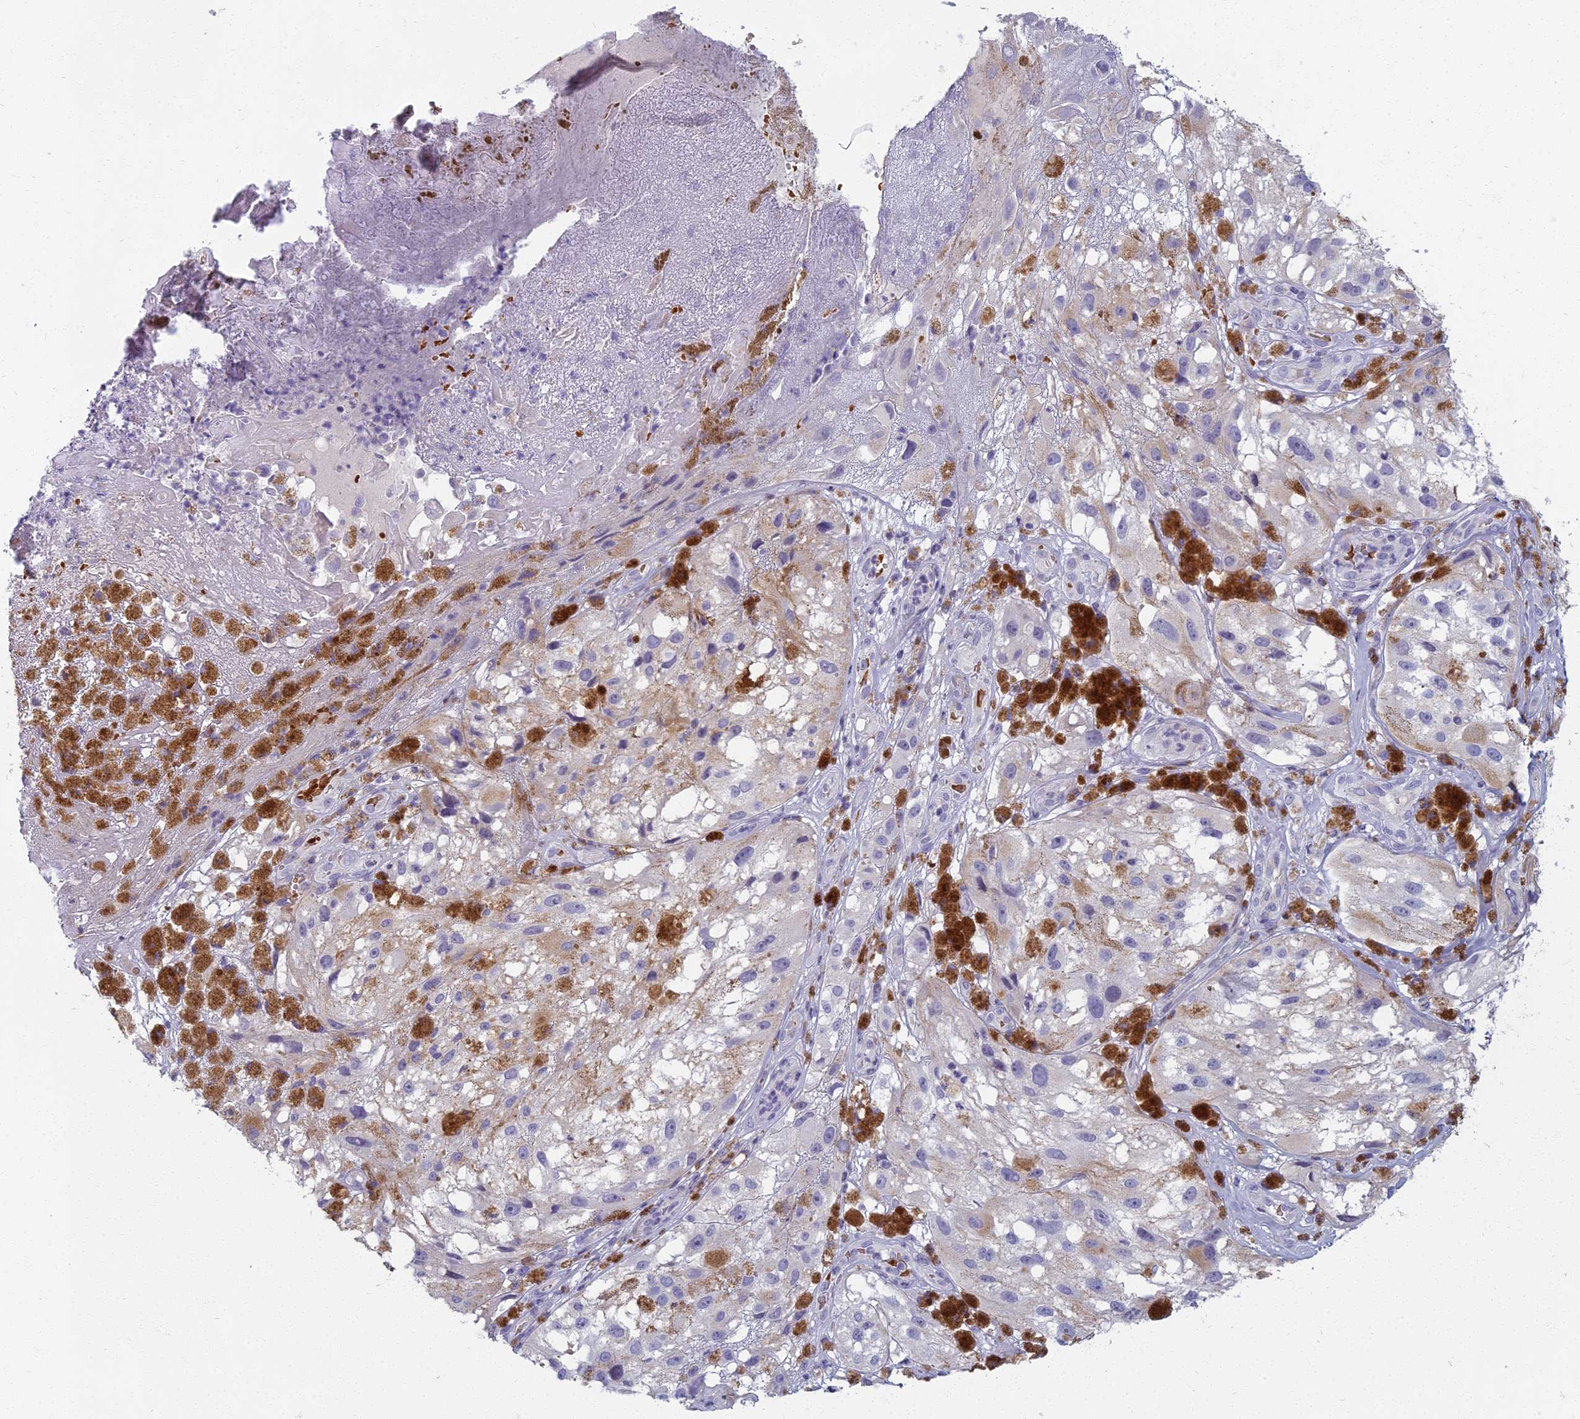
{"staining": {"intensity": "weak", "quantity": "<25%", "location": "cytoplasmic/membranous"}, "tissue": "melanoma", "cell_type": "Tumor cells", "image_type": "cancer", "snomed": [{"axis": "morphology", "description": "Malignant melanoma, NOS"}, {"axis": "topography", "description": "Skin"}], "caption": "An immunohistochemistry image of malignant melanoma is shown. There is no staining in tumor cells of malignant melanoma.", "gene": "ARL15", "patient": {"sex": "male", "age": 88}}